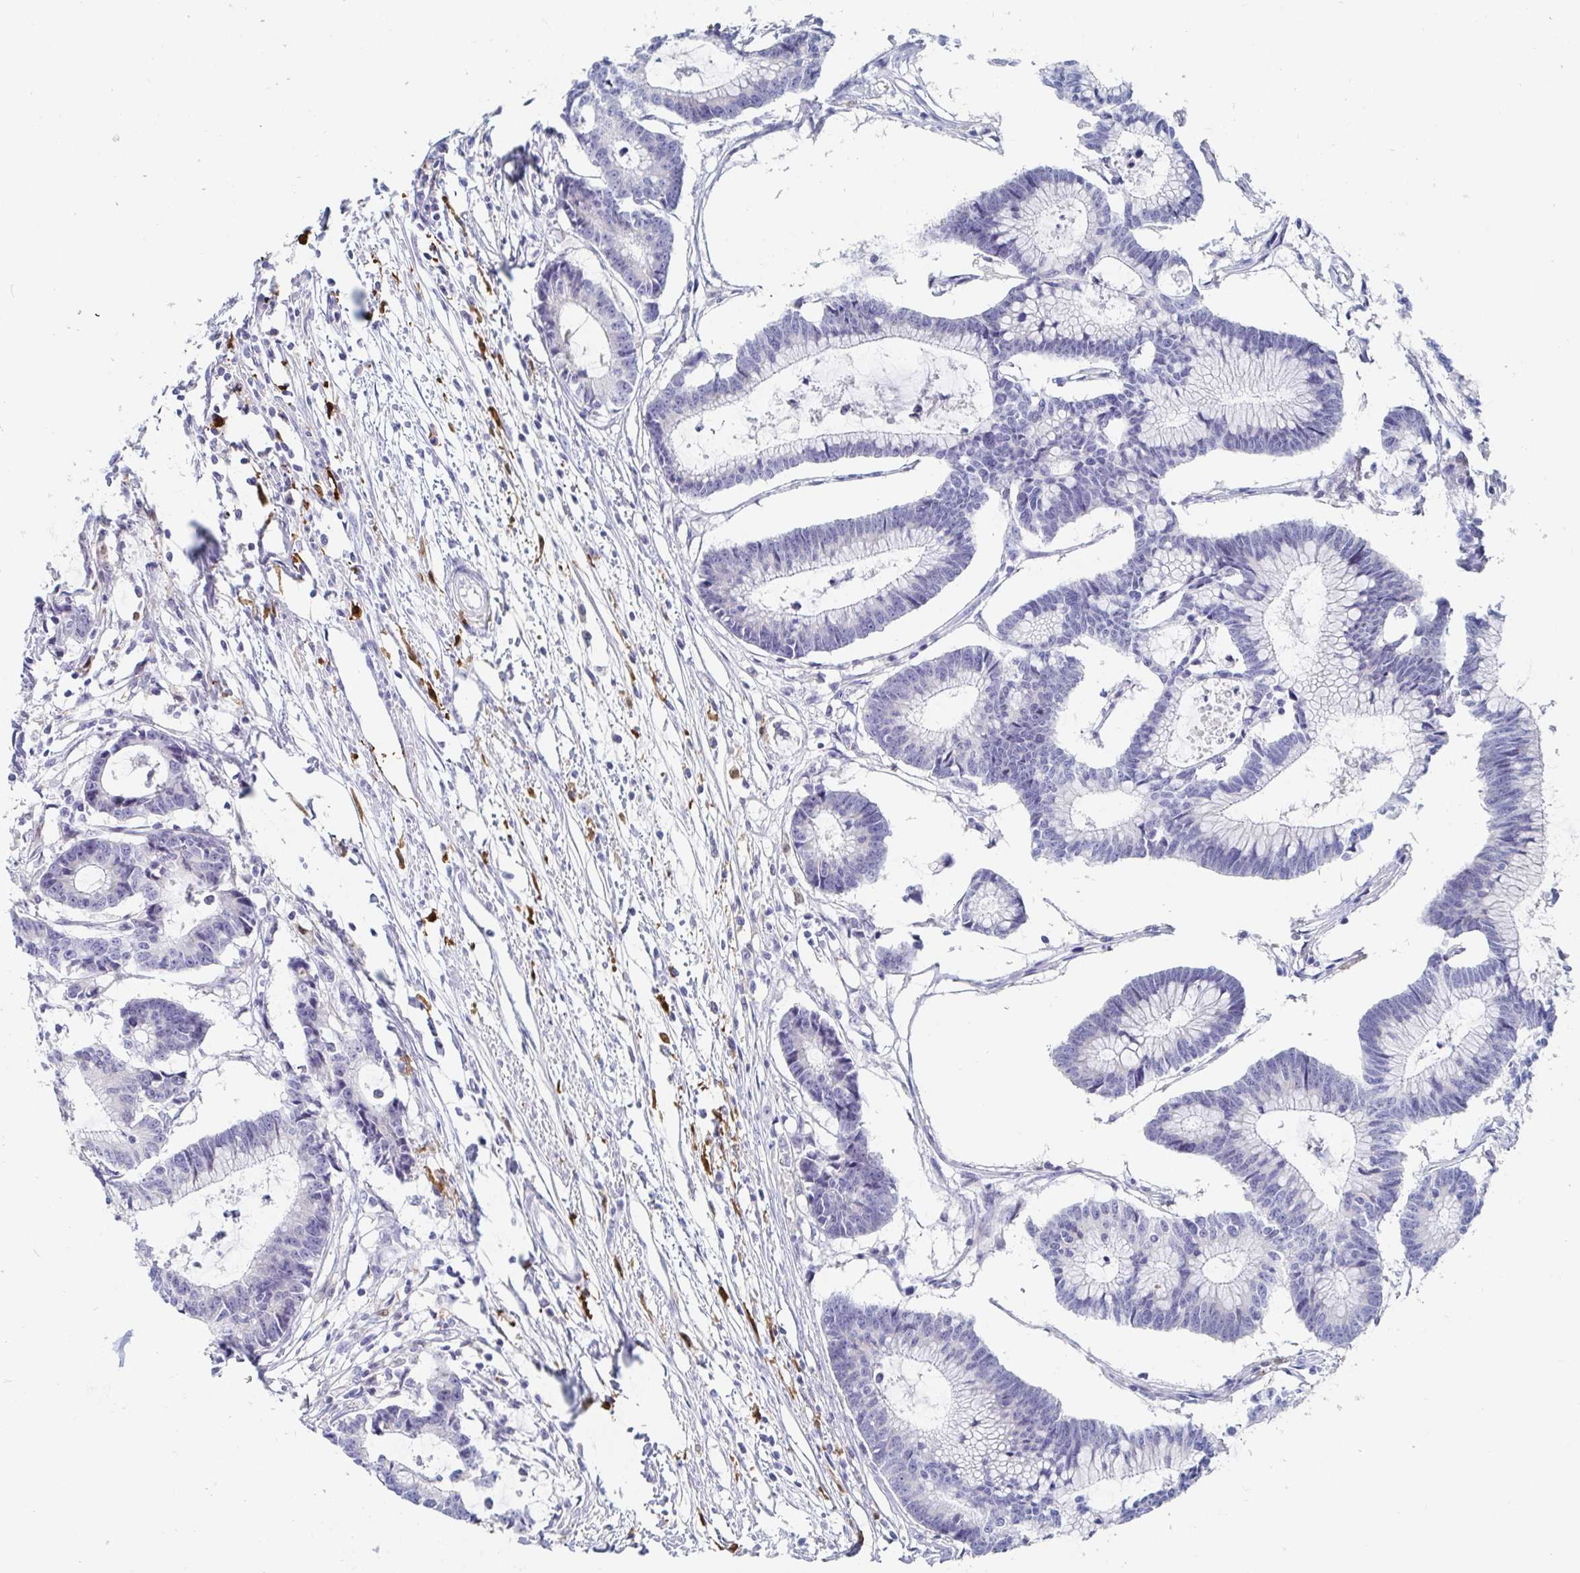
{"staining": {"intensity": "negative", "quantity": "none", "location": "none"}, "tissue": "colorectal cancer", "cell_type": "Tumor cells", "image_type": "cancer", "snomed": [{"axis": "morphology", "description": "Adenocarcinoma, NOS"}, {"axis": "topography", "description": "Colon"}], "caption": "Colorectal cancer stained for a protein using IHC exhibits no staining tumor cells.", "gene": "OR2A4", "patient": {"sex": "female", "age": 78}}